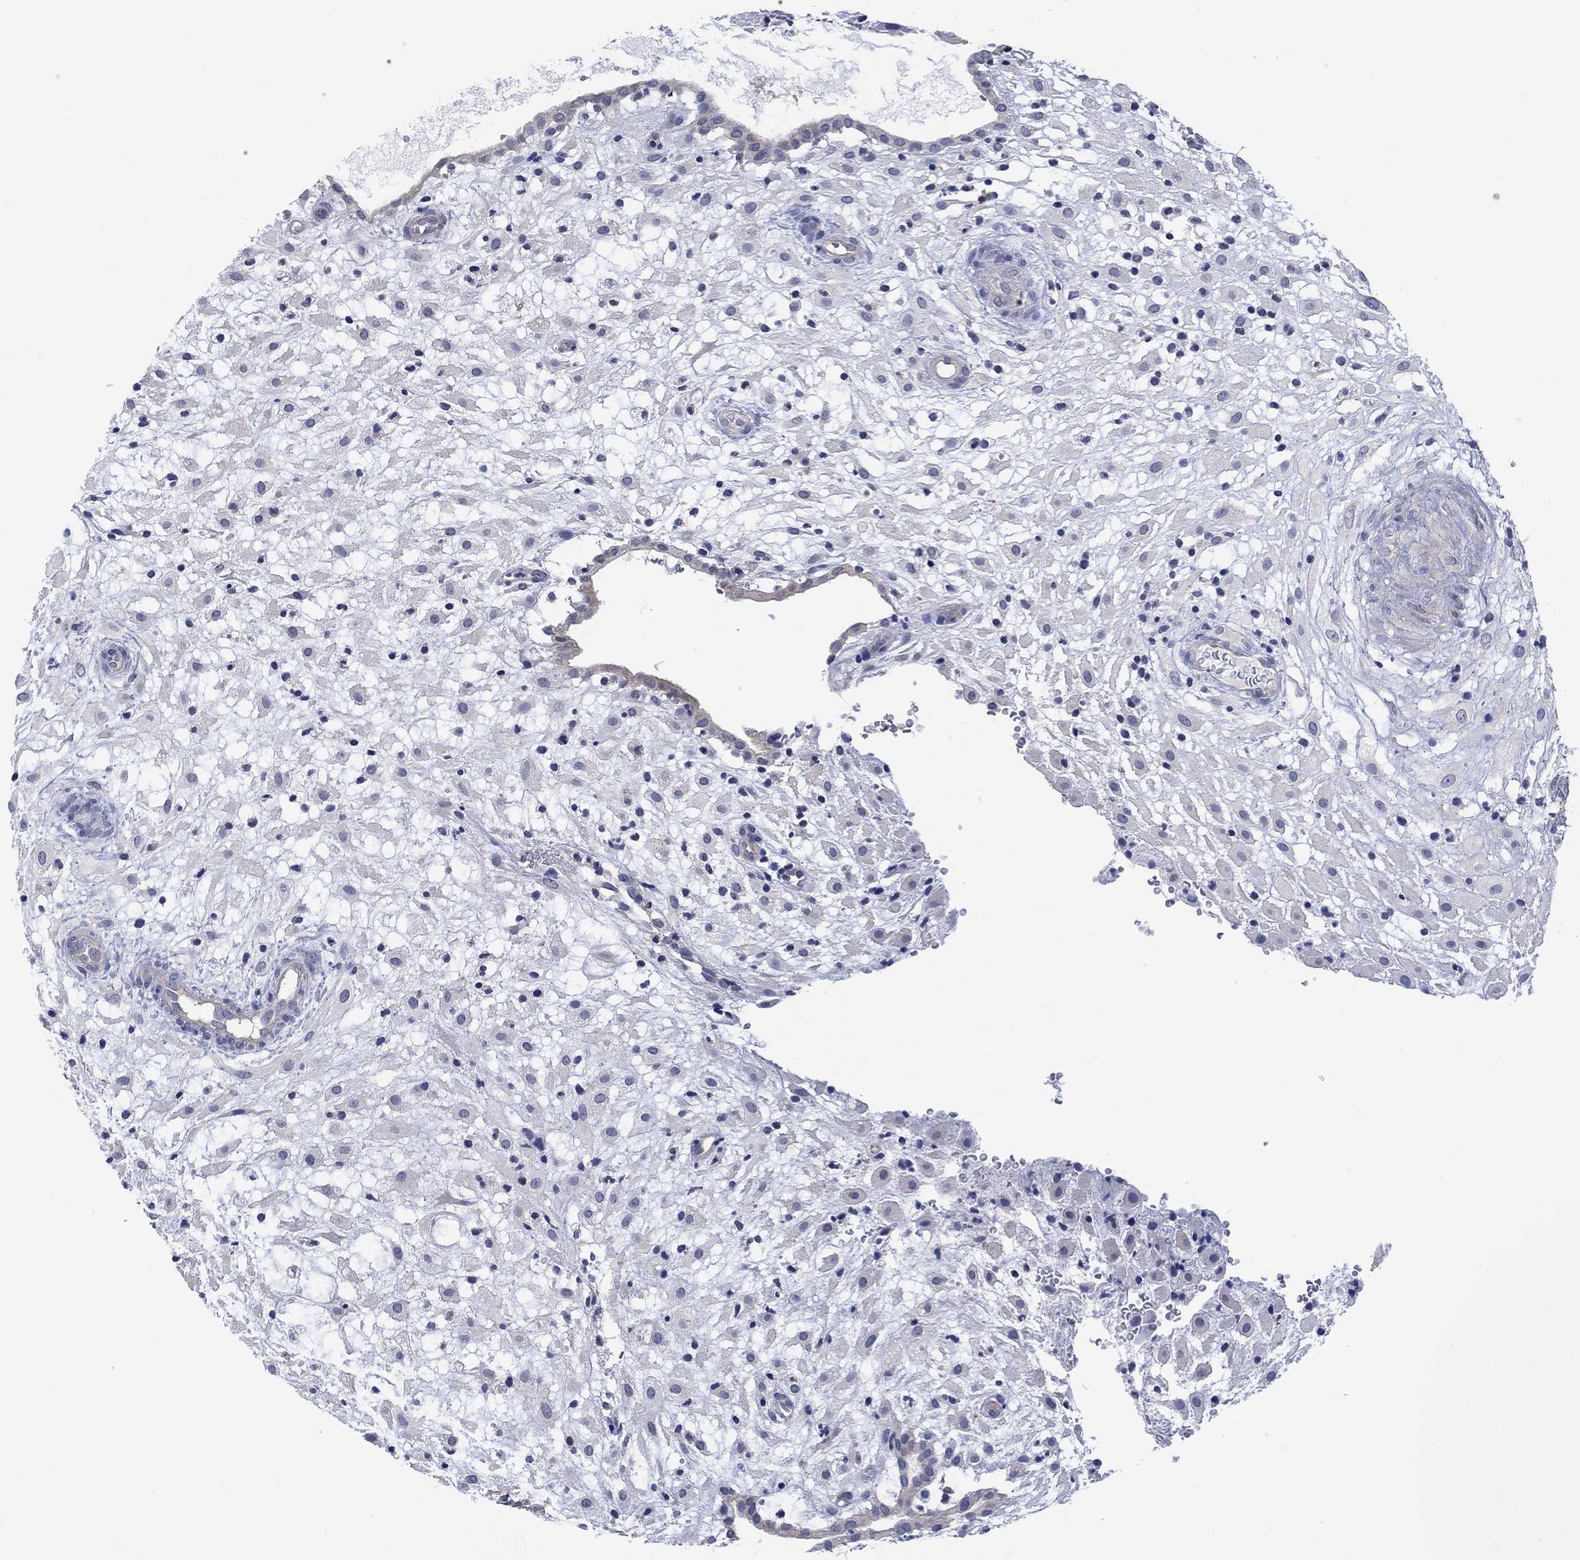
{"staining": {"intensity": "negative", "quantity": "none", "location": "none"}, "tissue": "placenta", "cell_type": "Decidual cells", "image_type": "normal", "snomed": [{"axis": "morphology", "description": "Normal tissue, NOS"}, {"axis": "topography", "description": "Placenta"}], "caption": "Decidual cells show no significant protein positivity in unremarkable placenta. (DAB immunohistochemistry, high magnification).", "gene": "AGRP", "patient": {"sex": "female", "age": 24}}